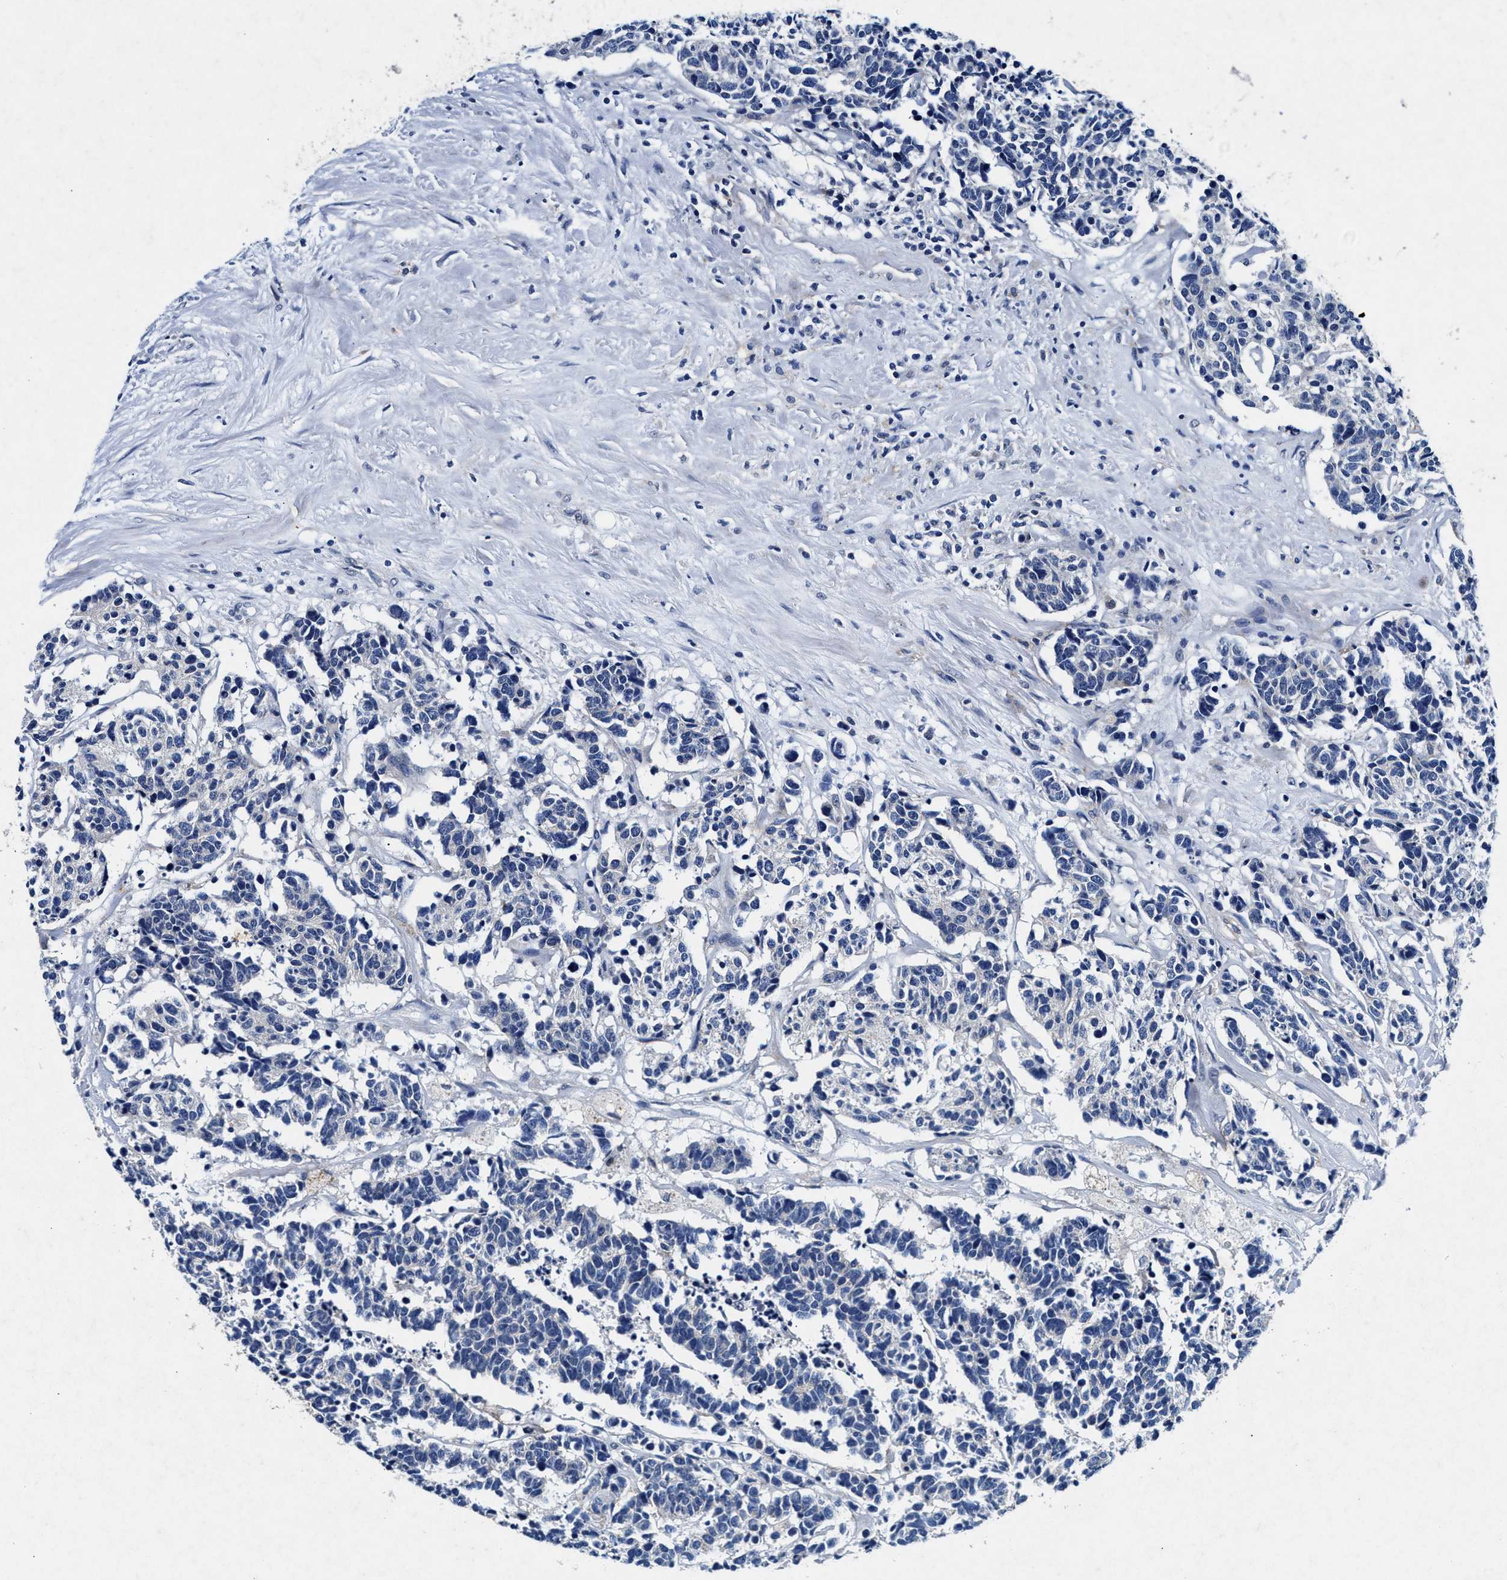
{"staining": {"intensity": "negative", "quantity": "none", "location": "none"}, "tissue": "carcinoid", "cell_type": "Tumor cells", "image_type": "cancer", "snomed": [{"axis": "morphology", "description": "Carcinoma, NOS"}, {"axis": "morphology", "description": "Carcinoid, malignant, NOS"}, {"axis": "topography", "description": "Urinary bladder"}], "caption": "This is a histopathology image of immunohistochemistry staining of carcinoid, which shows no expression in tumor cells.", "gene": "SLC8A1", "patient": {"sex": "male", "age": 57}}